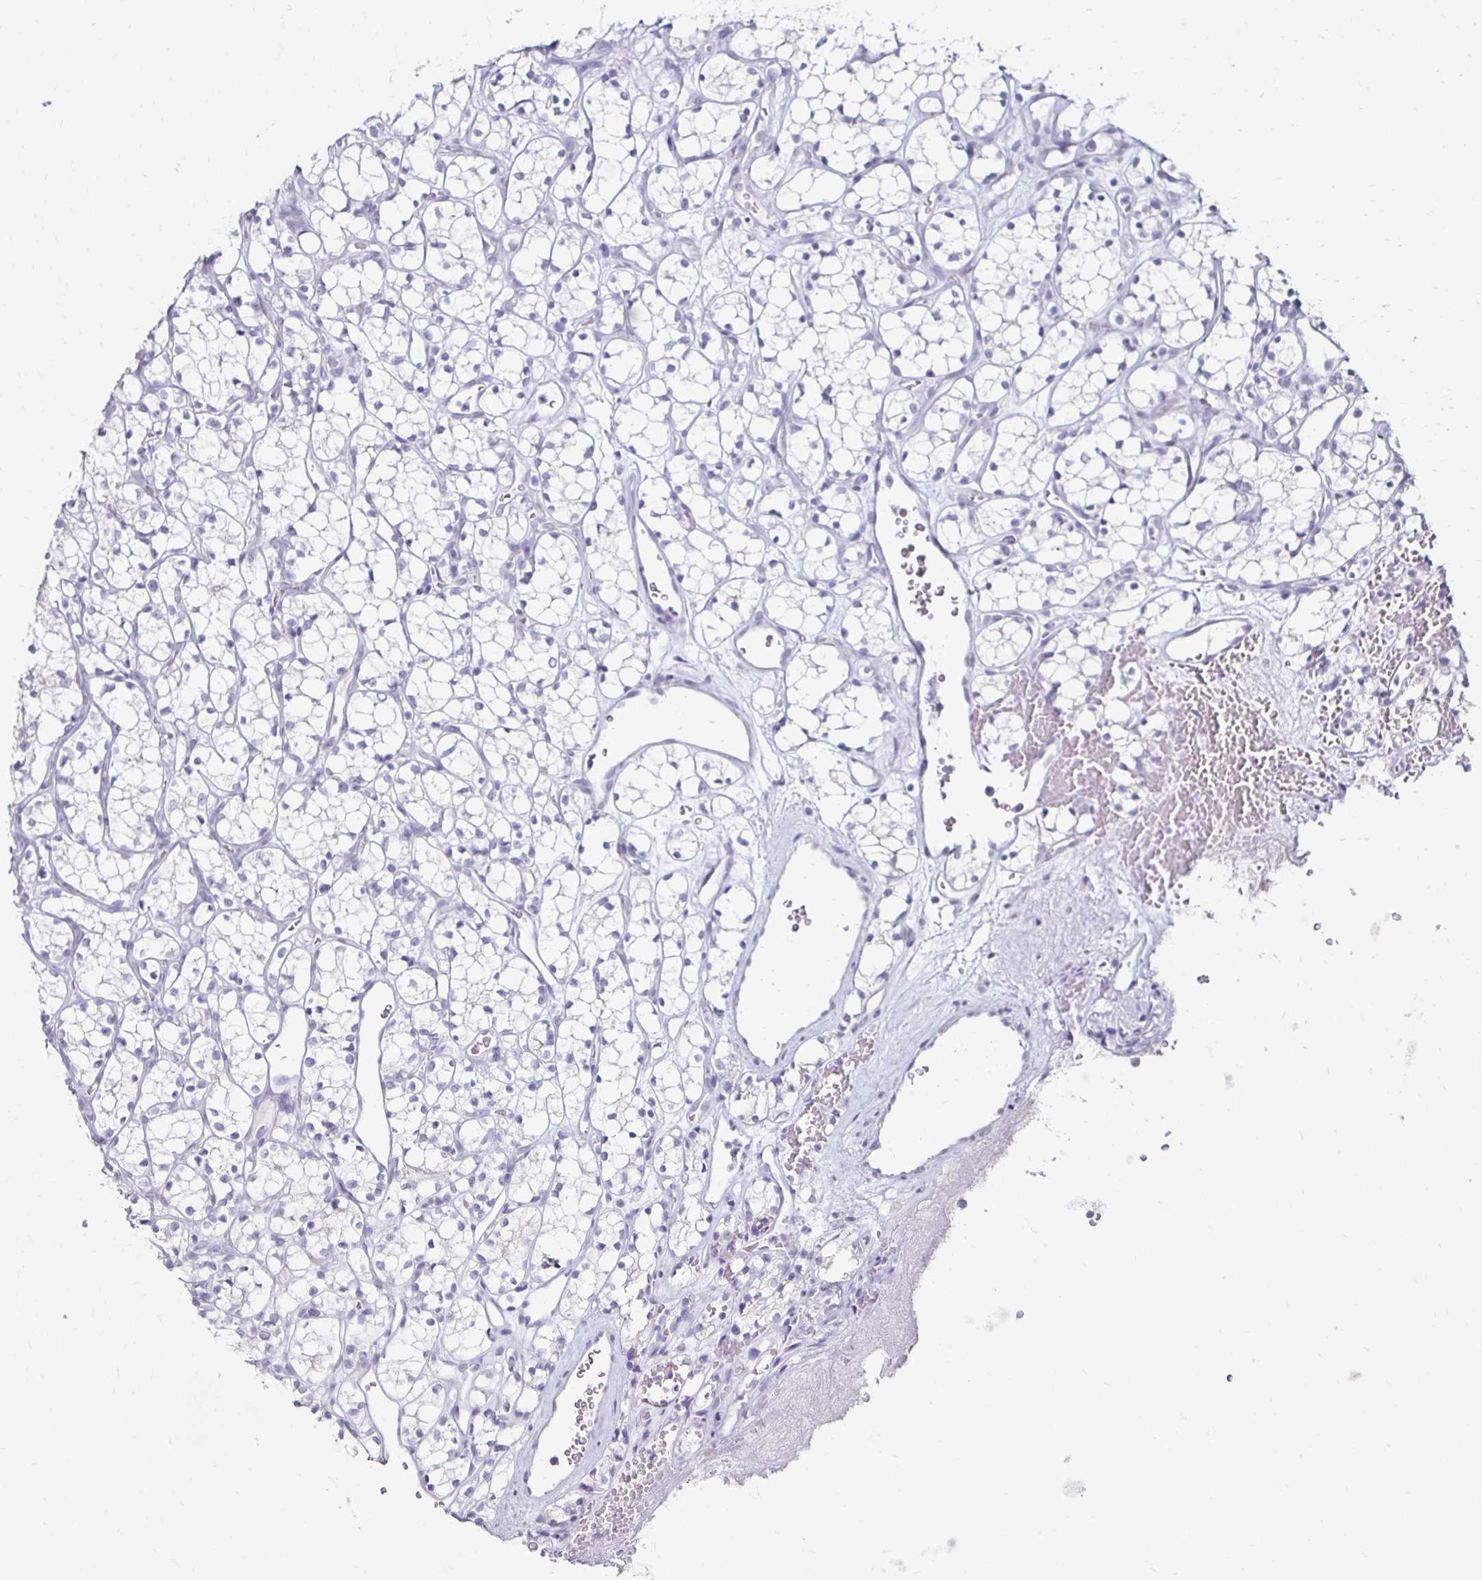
{"staining": {"intensity": "negative", "quantity": "none", "location": "none"}, "tissue": "renal cancer", "cell_type": "Tumor cells", "image_type": "cancer", "snomed": [{"axis": "morphology", "description": "Adenocarcinoma, NOS"}, {"axis": "topography", "description": "Kidney"}], "caption": "This micrograph is of renal cancer stained with immunohistochemistry (IHC) to label a protein in brown with the nuclei are counter-stained blue. There is no staining in tumor cells.", "gene": "TOMM34", "patient": {"sex": "female", "age": 69}}